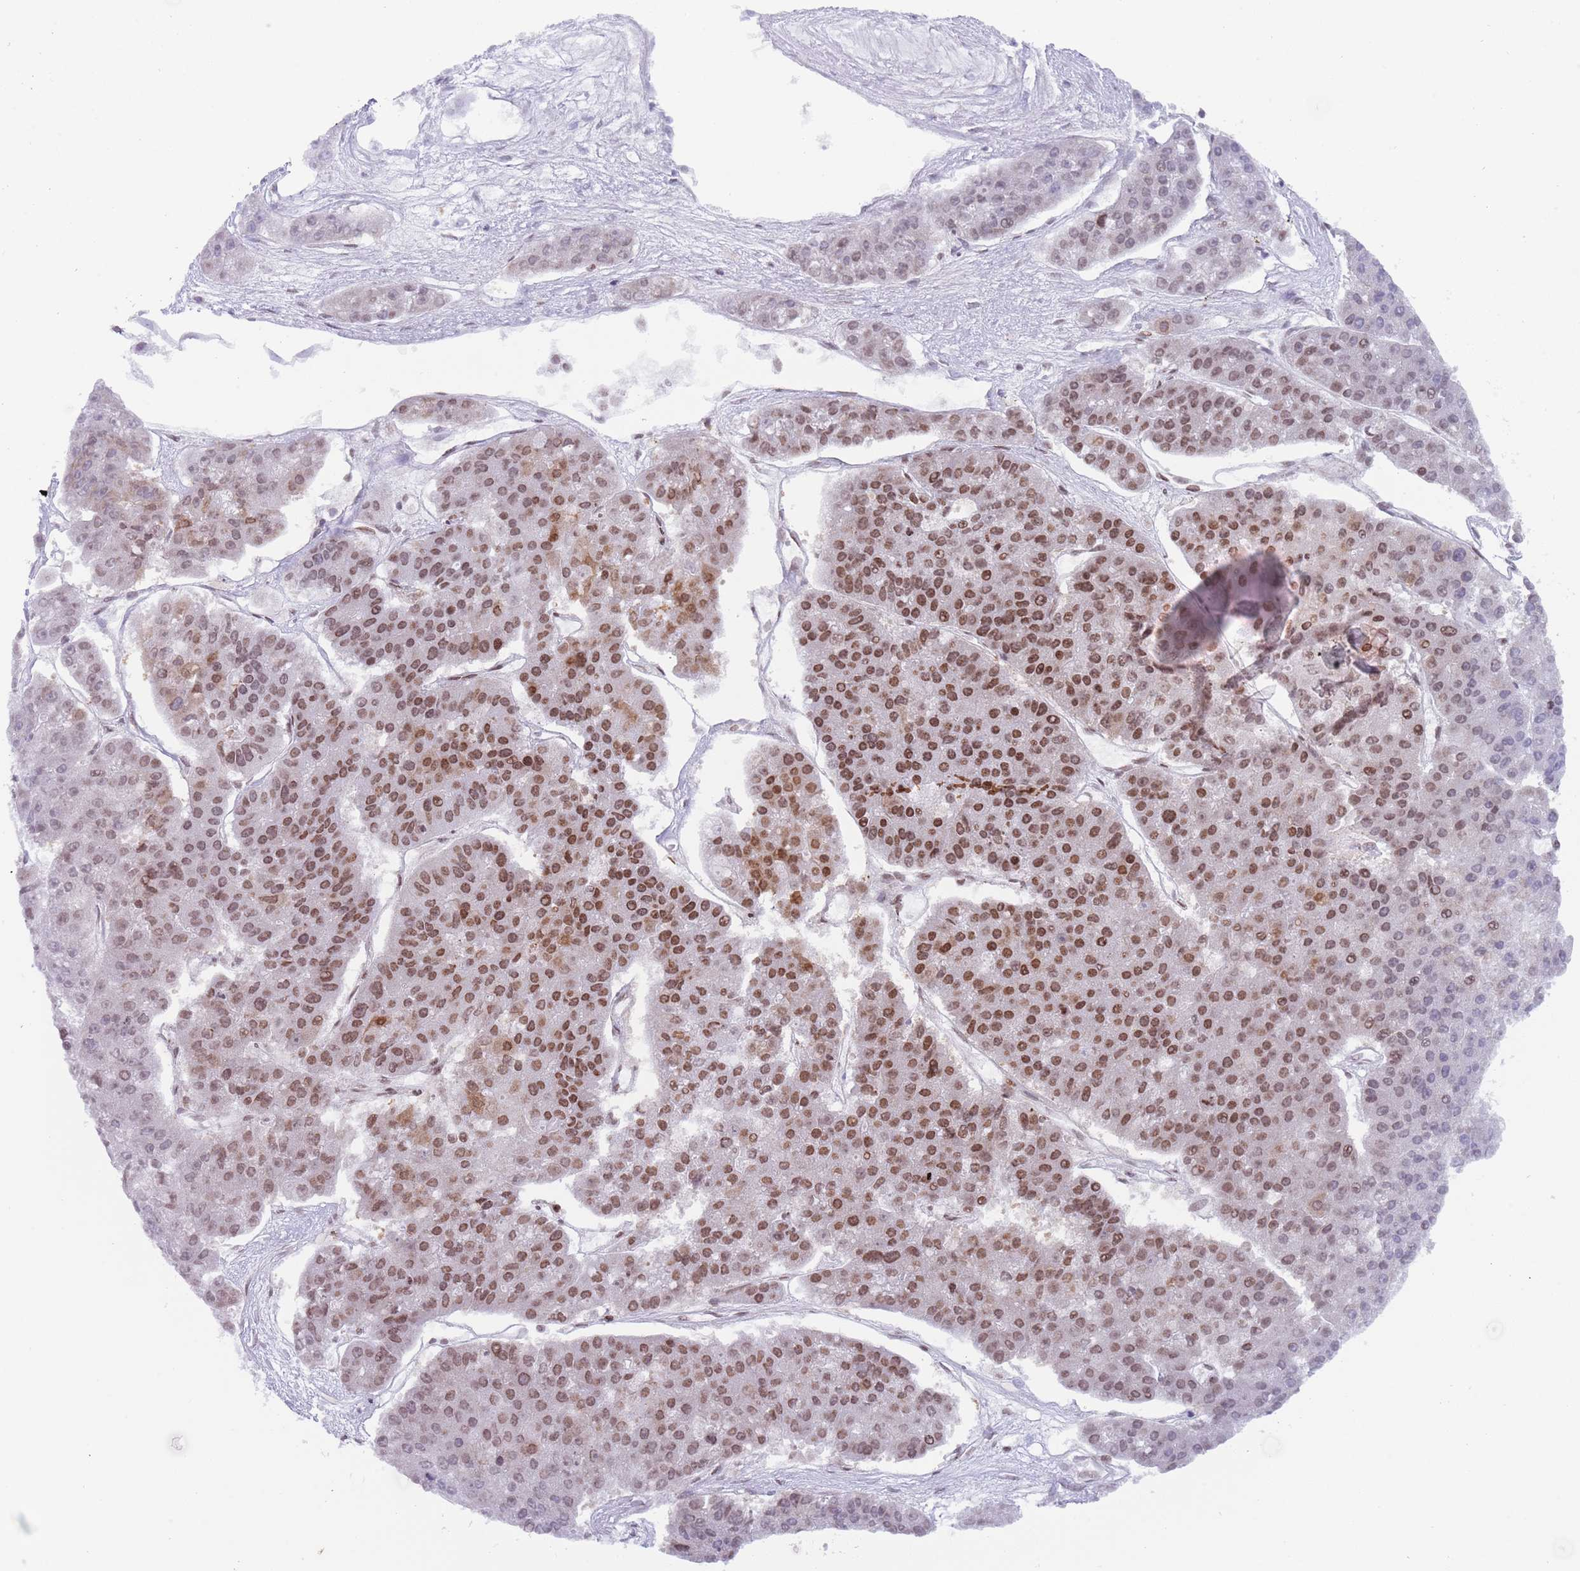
{"staining": {"intensity": "moderate", "quantity": "25%-75%", "location": "nuclear"}, "tissue": "pancreatic cancer", "cell_type": "Tumor cells", "image_type": "cancer", "snomed": [{"axis": "morphology", "description": "Adenocarcinoma, NOS"}, {"axis": "topography", "description": "Pancreas"}], "caption": "This is an image of immunohistochemistry (IHC) staining of pancreatic cancer (adenocarcinoma), which shows moderate positivity in the nuclear of tumor cells.", "gene": "HDAC8", "patient": {"sex": "male", "age": 50}}